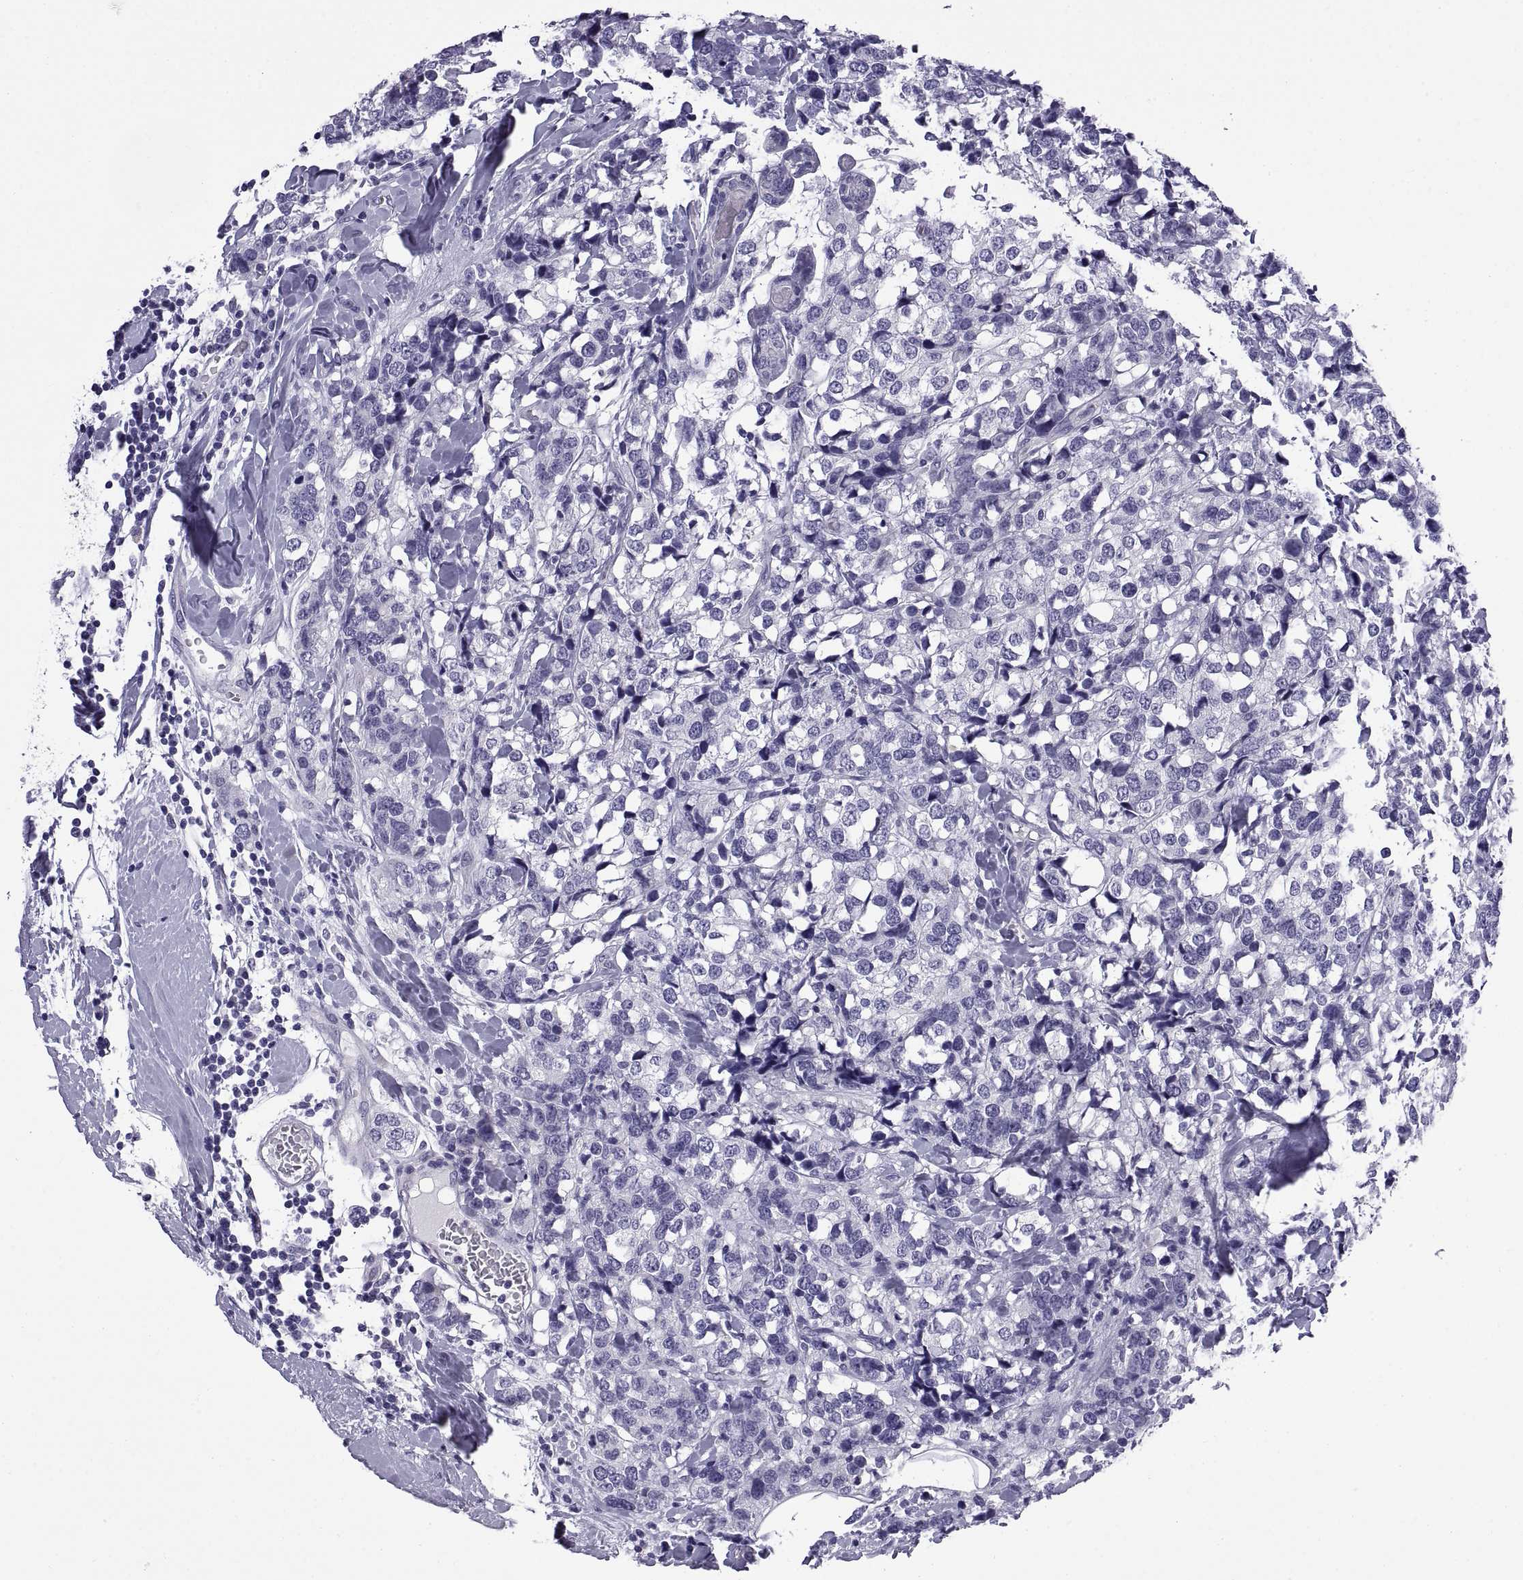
{"staining": {"intensity": "negative", "quantity": "none", "location": "none"}, "tissue": "breast cancer", "cell_type": "Tumor cells", "image_type": "cancer", "snomed": [{"axis": "morphology", "description": "Lobular carcinoma"}, {"axis": "topography", "description": "Breast"}], "caption": "Photomicrograph shows no protein positivity in tumor cells of breast lobular carcinoma tissue.", "gene": "SPDYE1", "patient": {"sex": "female", "age": 59}}